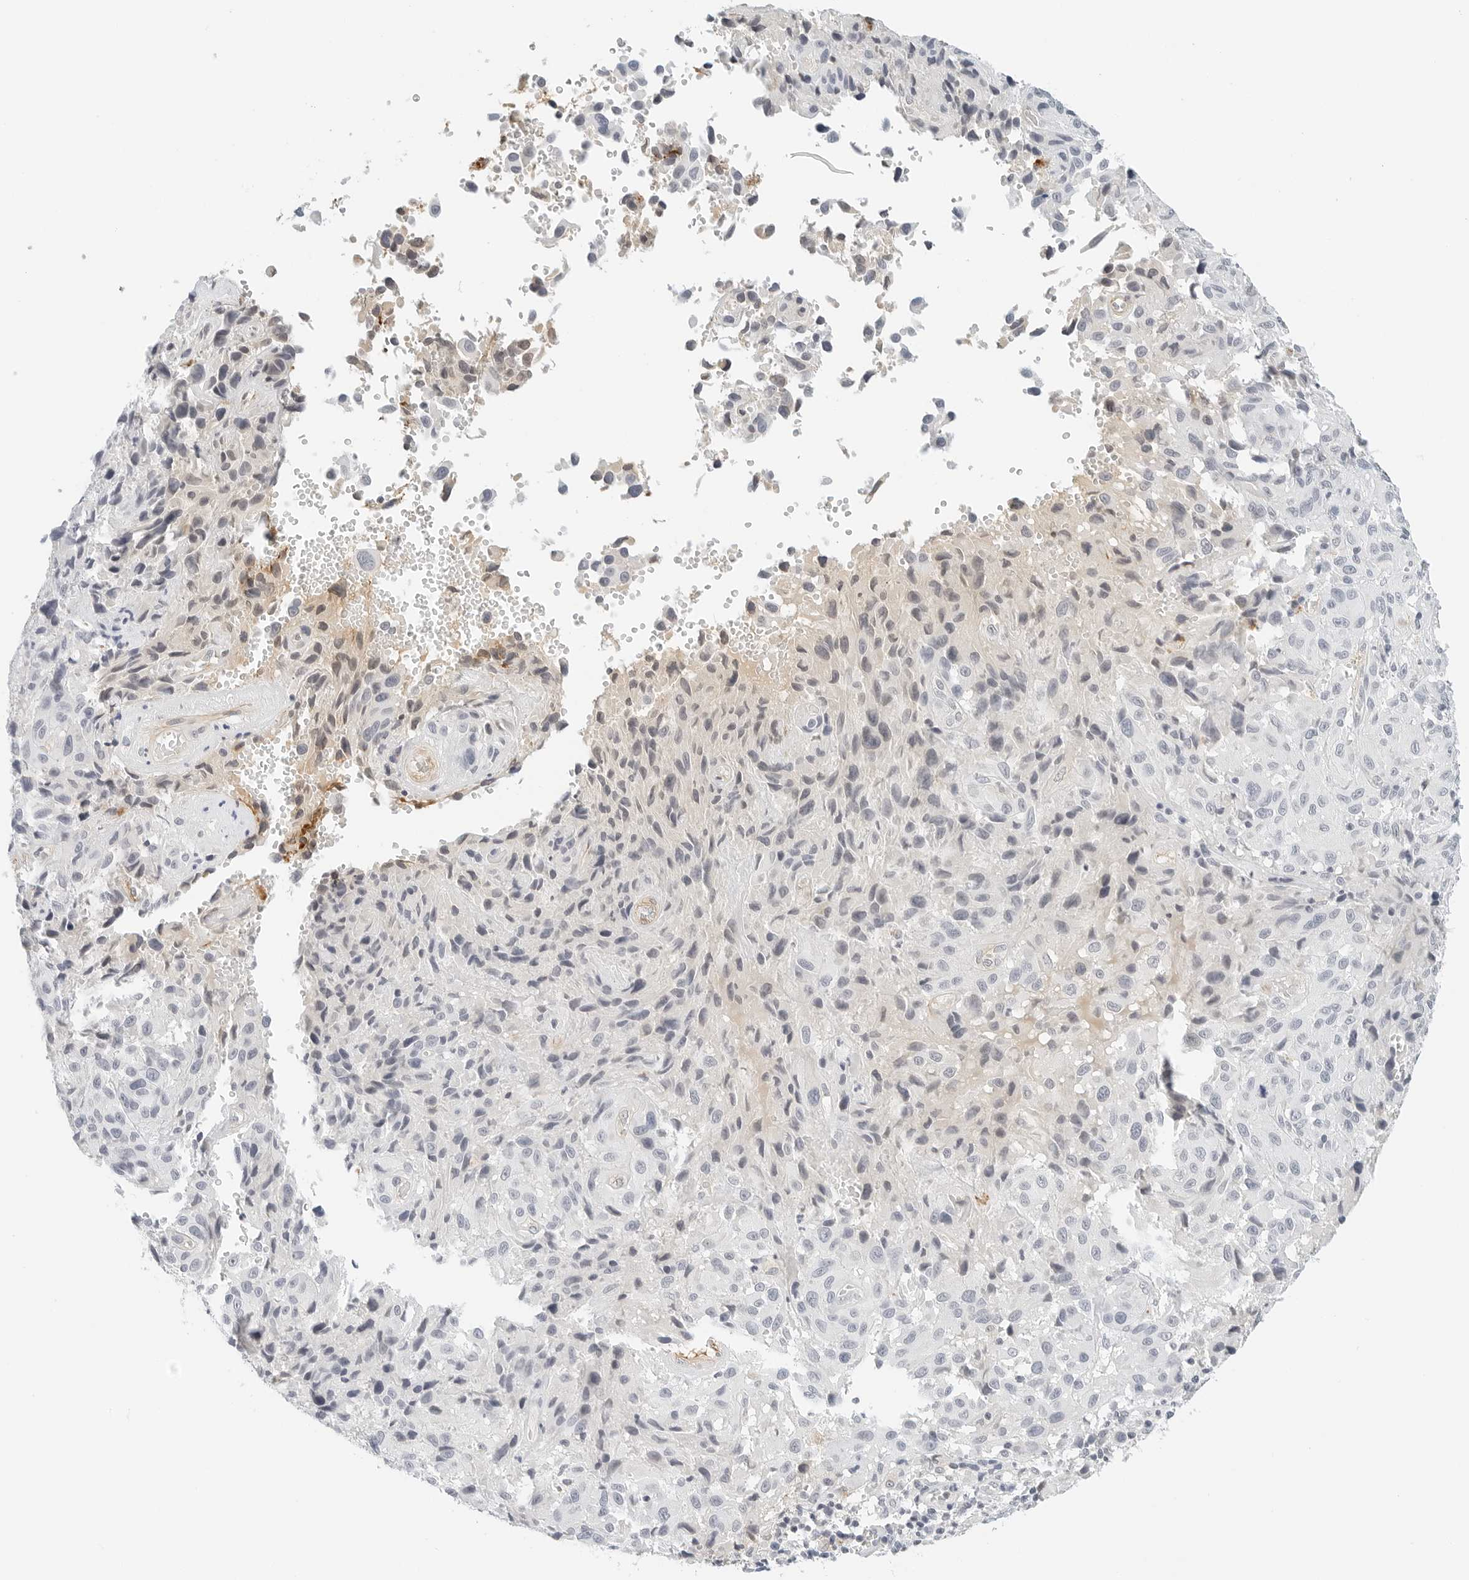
{"staining": {"intensity": "negative", "quantity": "none", "location": "none"}, "tissue": "melanoma", "cell_type": "Tumor cells", "image_type": "cancer", "snomed": [{"axis": "morphology", "description": "Malignant melanoma, NOS"}, {"axis": "topography", "description": "Skin"}], "caption": "Tumor cells show no significant protein expression in melanoma.", "gene": "PKDCC", "patient": {"sex": "male", "age": 66}}